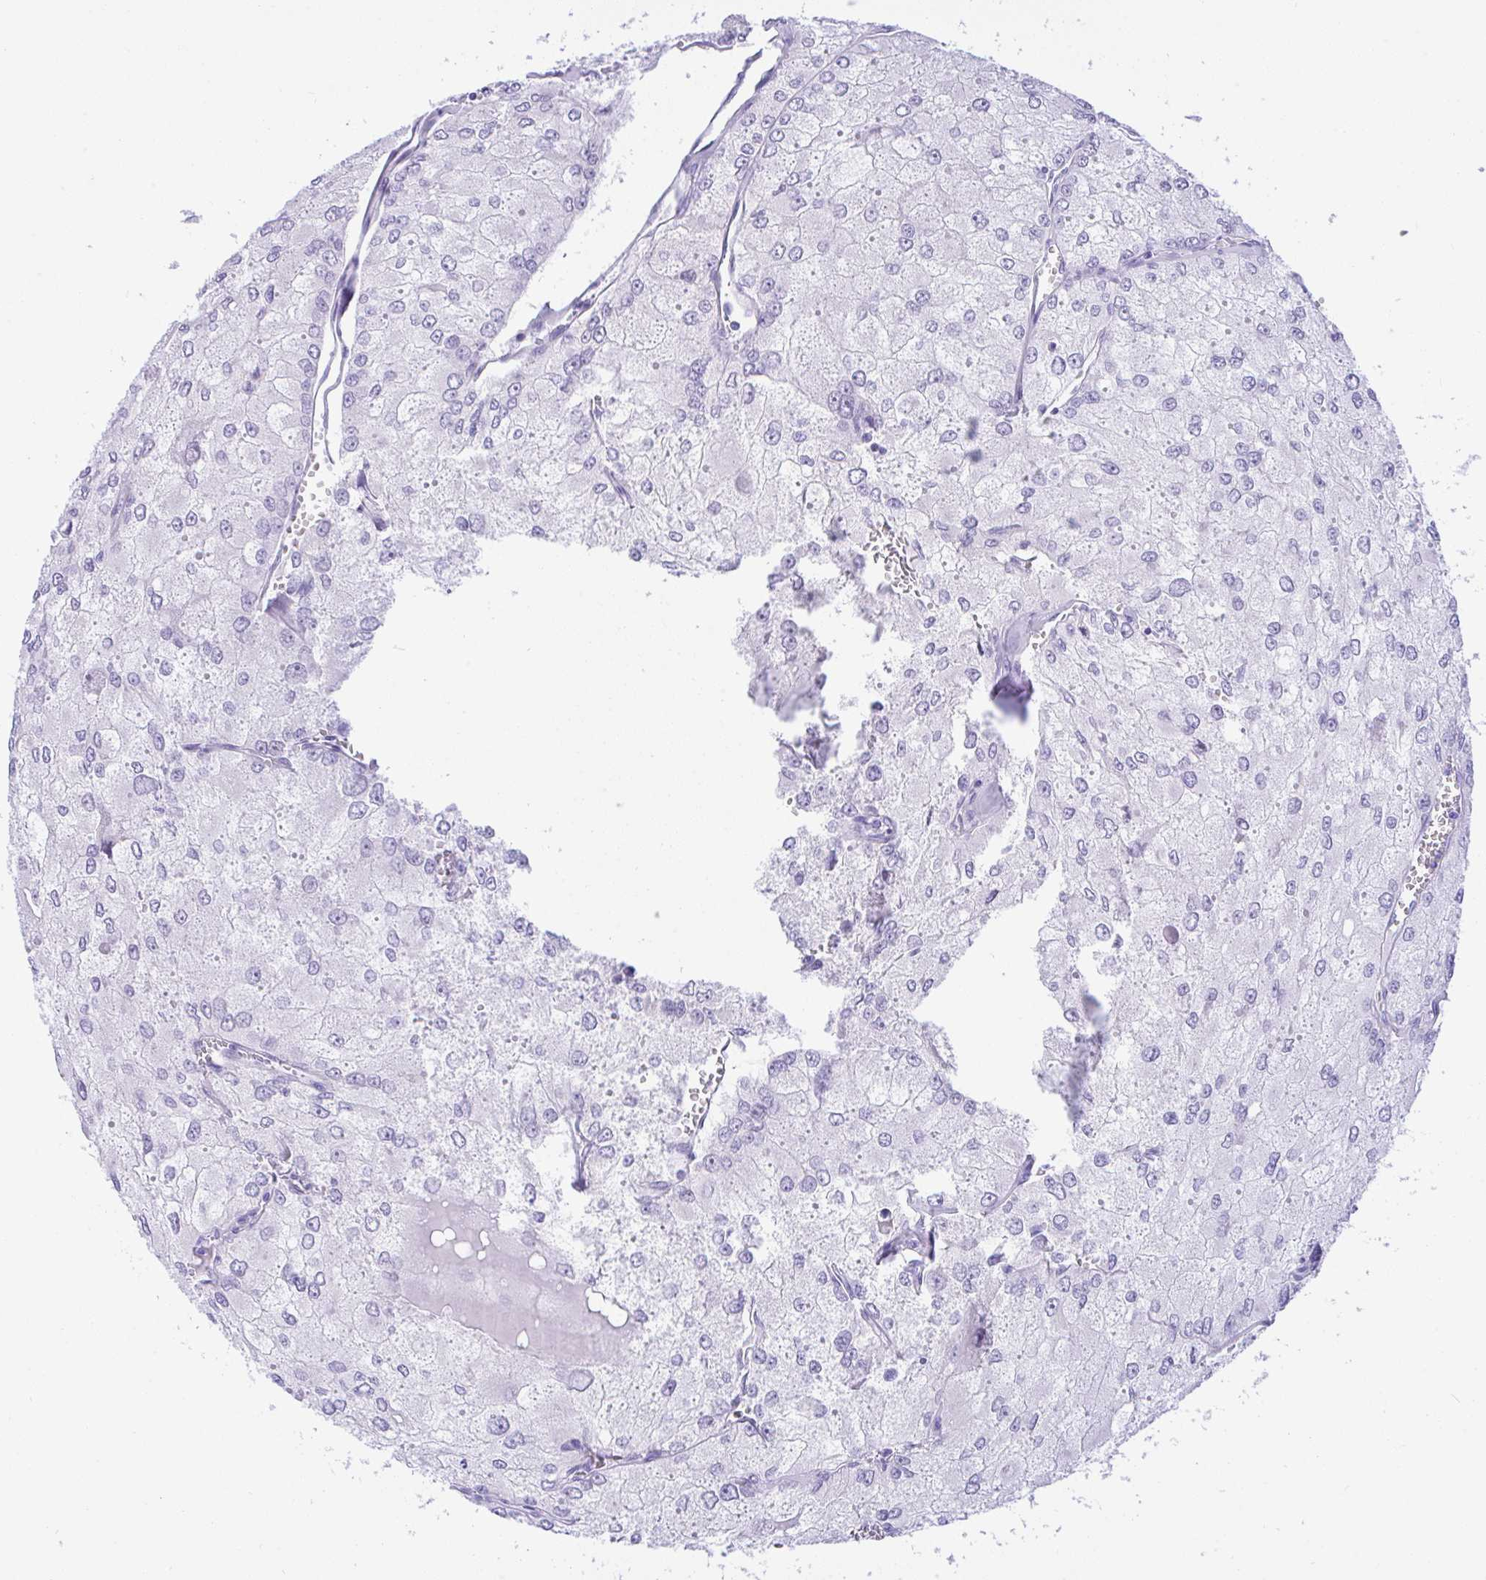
{"staining": {"intensity": "negative", "quantity": "none", "location": "none"}, "tissue": "renal cancer", "cell_type": "Tumor cells", "image_type": "cancer", "snomed": [{"axis": "morphology", "description": "Adenocarcinoma, NOS"}, {"axis": "topography", "description": "Kidney"}], "caption": "Renal cancer stained for a protein using immunohistochemistry demonstrates no expression tumor cells.", "gene": "SEL1L2", "patient": {"sex": "female", "age": 70}}